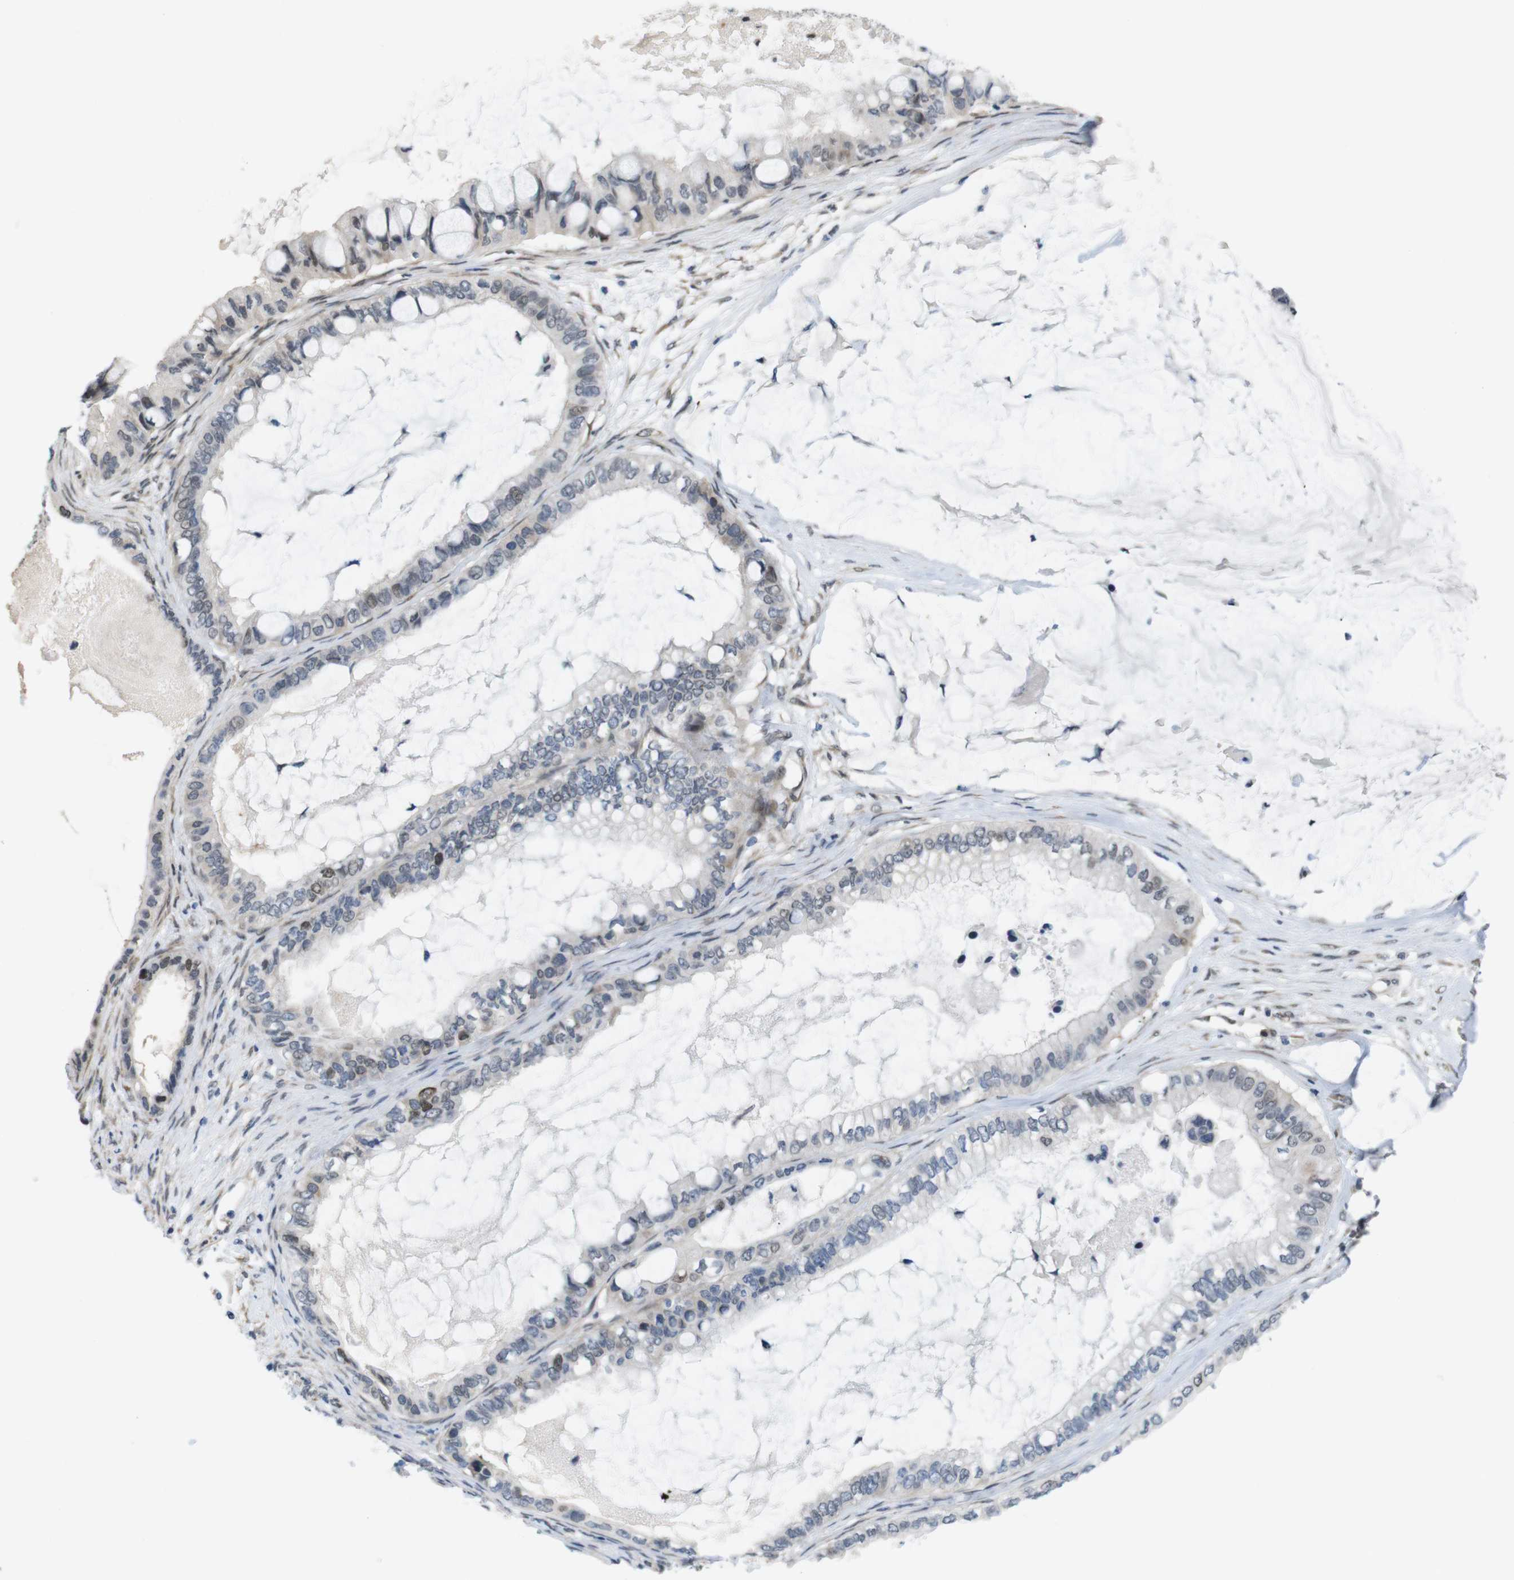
{"staining": {"intensity": "weak", "quantity": "<25%", "location": "nuclear"}, "tissue": "ovarian cancer", "cell_type": "Tumor cells", "image_type": "cancer", "snomed": [{"axis": "morphology", "description": "Cystadenocarcinoma, mucinous, NOS"}, {"axis": "topography", "description": "Ovary"}], "caption": "The photomicrograph demonstrates no significant positivity in tumor cells of ovarian cancer (mucinous cystadenocarcinoma). Nuclei are stained in blue.", "gene": "SMCO2", "patient": {"sex": "female", "age": 80}}